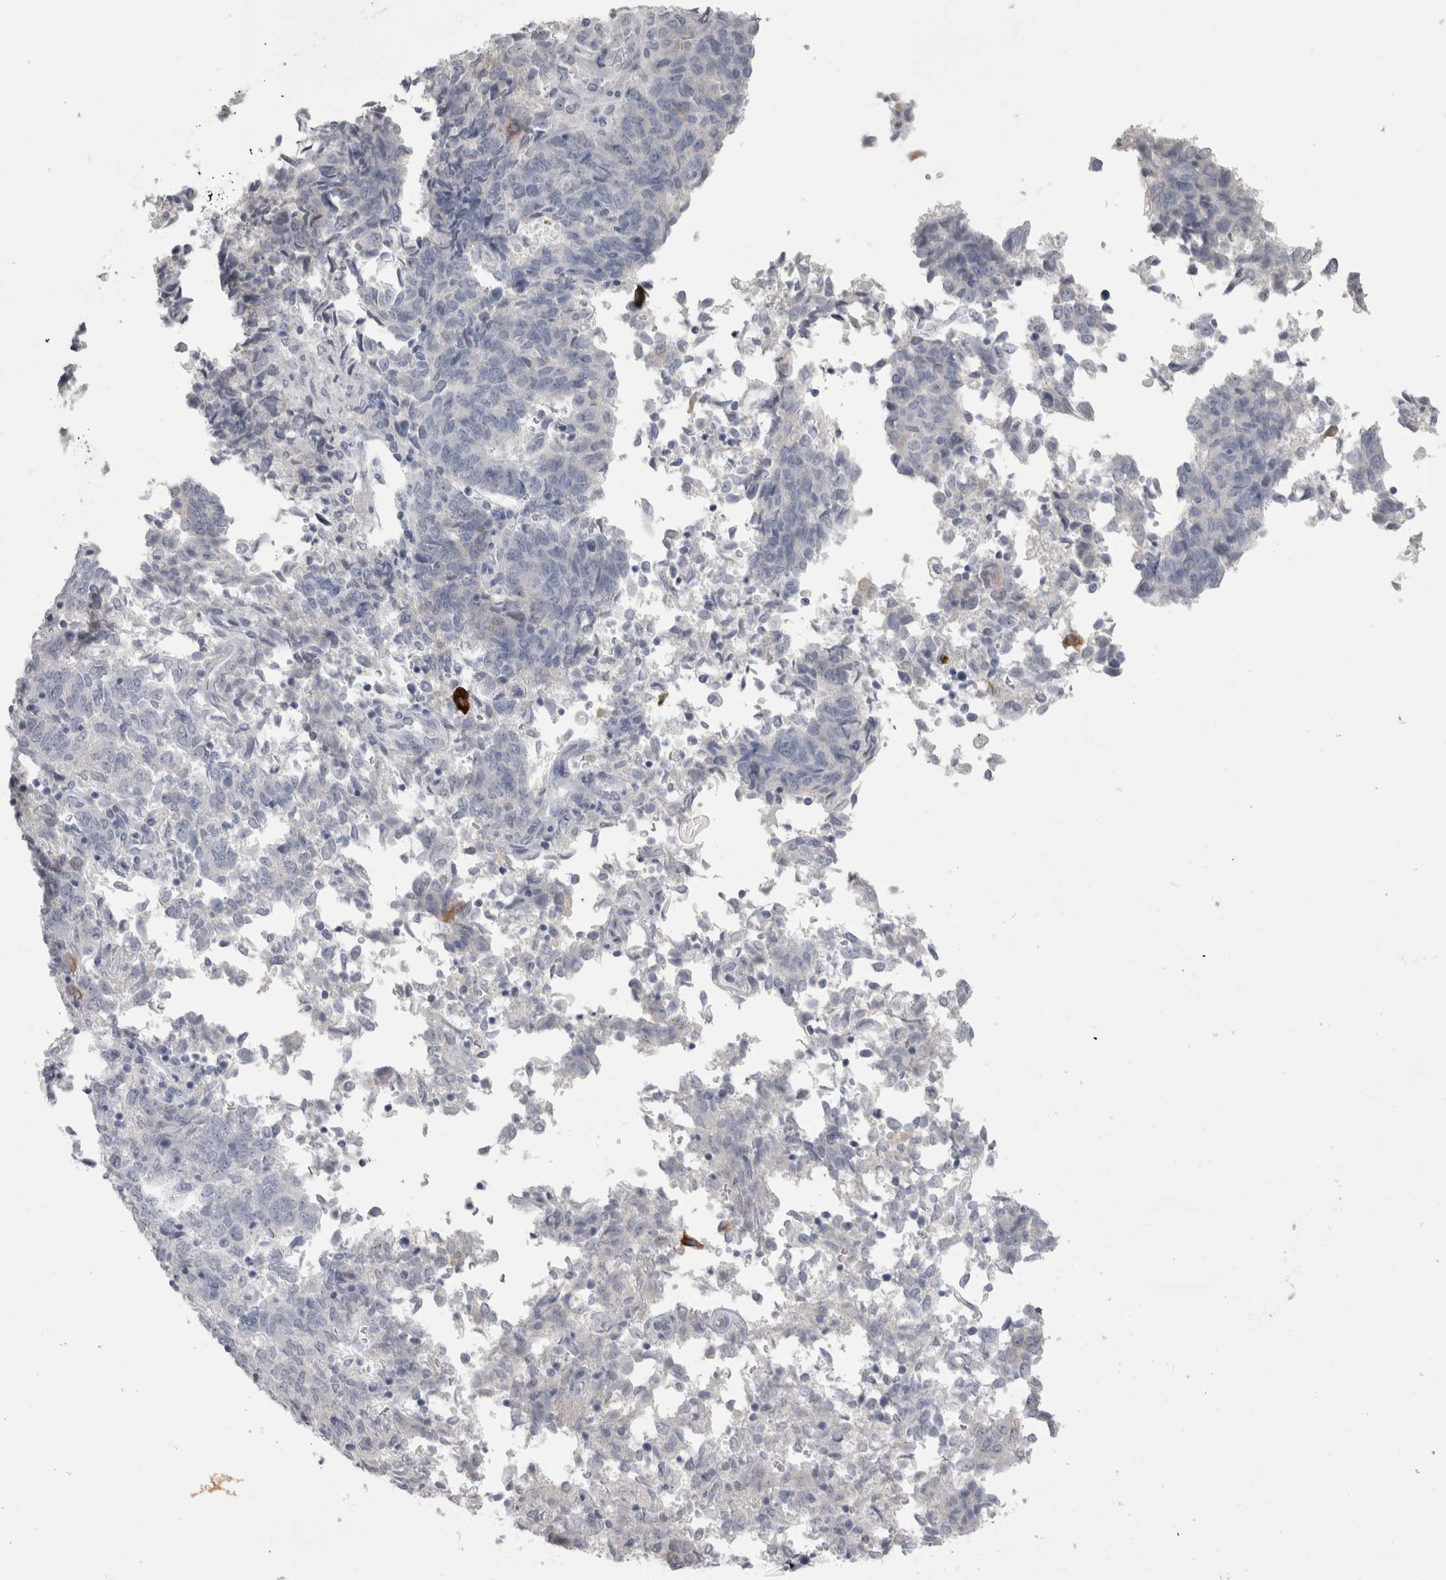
{"staining": {"intensity": "negative", "quantity": "none", "location": "none"}, "tissue": "endometrial cancer", "cell_type": "Tumor cells", "image_type": "cancer", "snomed": [{"axis": "morphology", "description": "Adenocarcinoma, NOS"}, {"axis": "topography", "description": "Endometrium"}], "caption": "Immunohistochemistry image of adenocarcinoma (endometrial) stained for a protein (brown), which exhibits no positivity in tumor cells. Brightfield microscopy of IHC stained with DAB (brown) and hematoxylin (blue), captured at high magnification.", "gene": "ADAM2", "patient": {"sex": "female", "age": 80}}